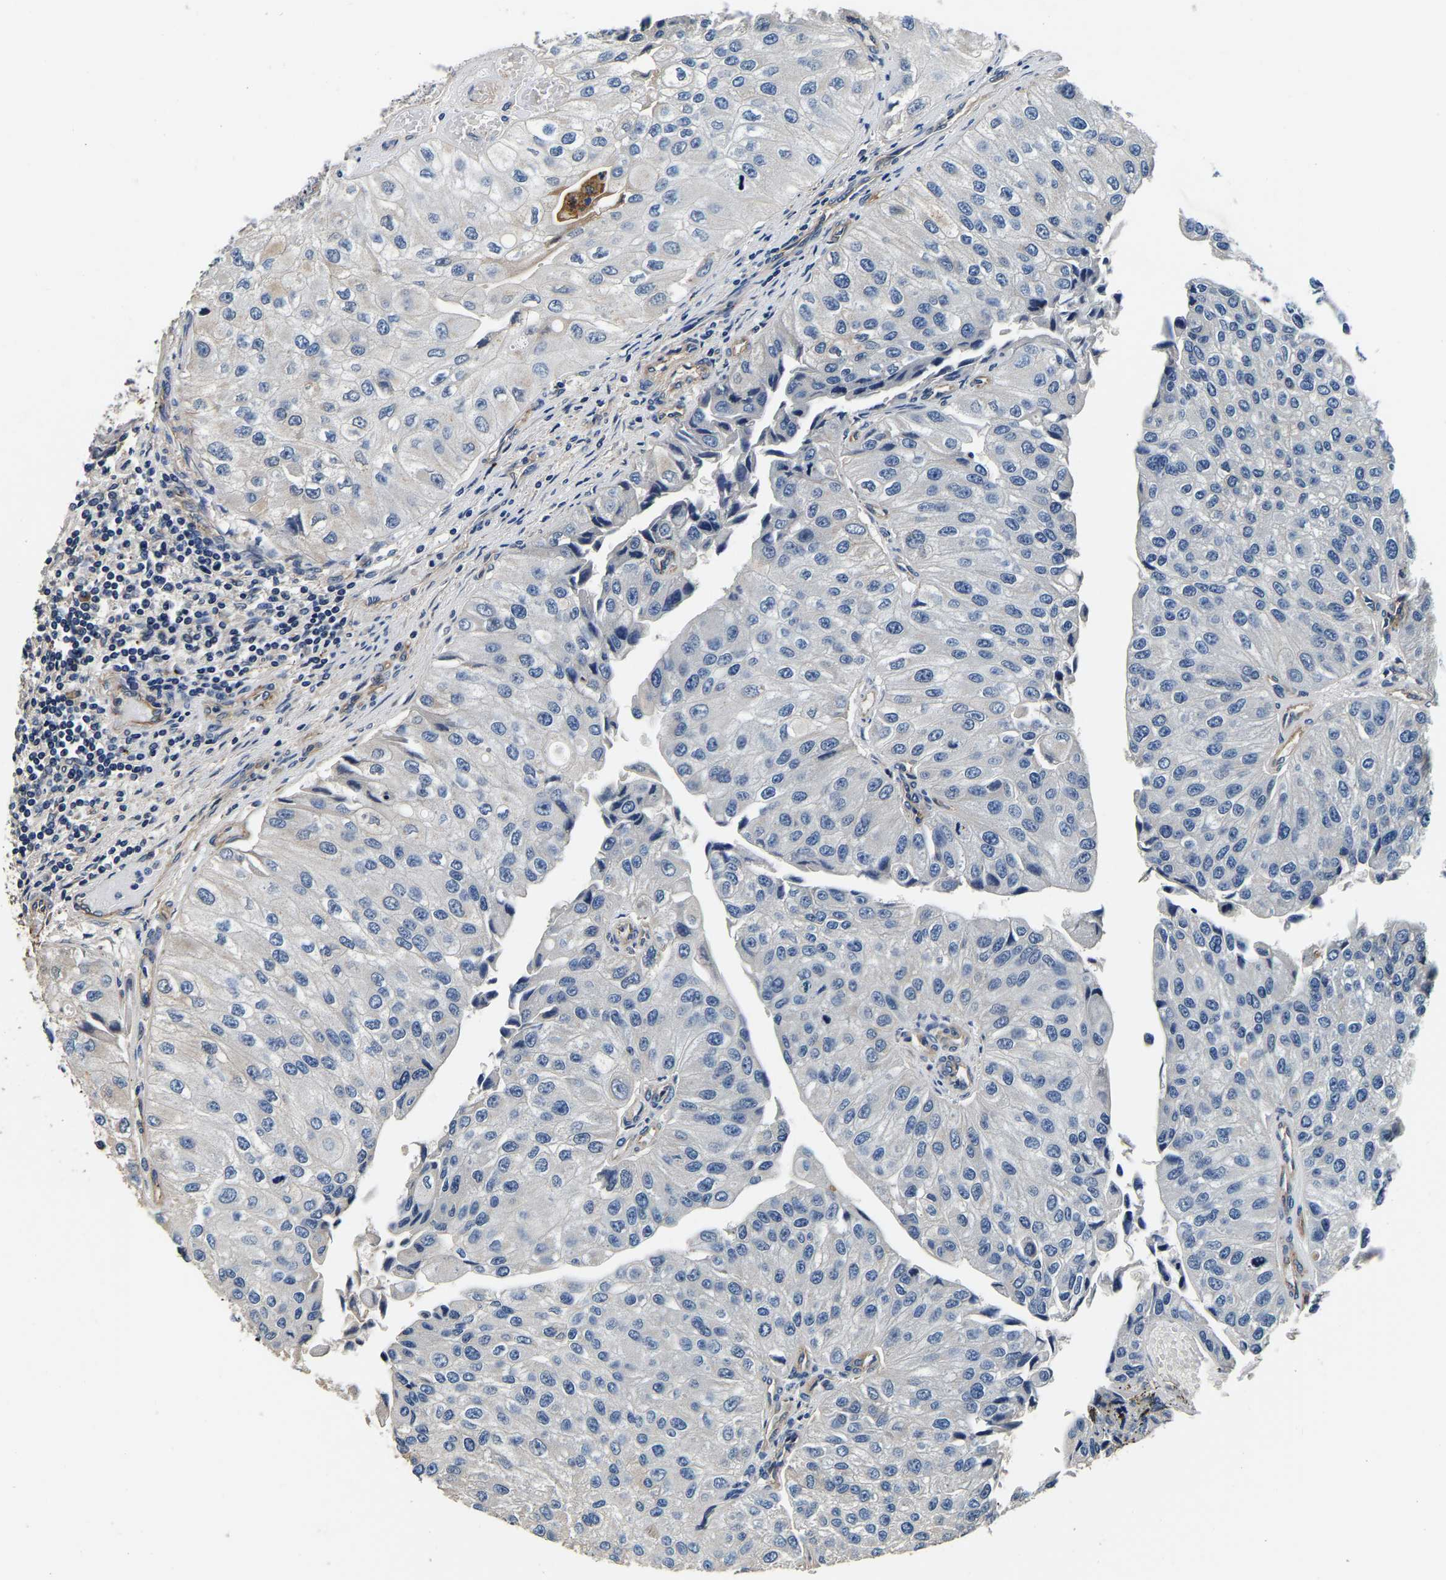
{"staining": {"intensity": "negative", "quantity": "none", "location": "none"}, "tissue": "urothelial cancer", "cell_type": "Tumor cells", "image_type": "cancer", "snomed": [{"axis": "morphology", "description": "Urothelial carcinoma, High grade"}, {"axis": "topography", "description": "Kidney"}, {"axis": "topography", "description": "Urinary bladder"}], "caption": "This image is of urothelial cancer stained with IHC to label a protein in brown with the nuclei are counter-stained blue. There is no positivity in tumor cells.", "gene": "SH3GLB1", "patient": {"sex": "male", "age": 77}}